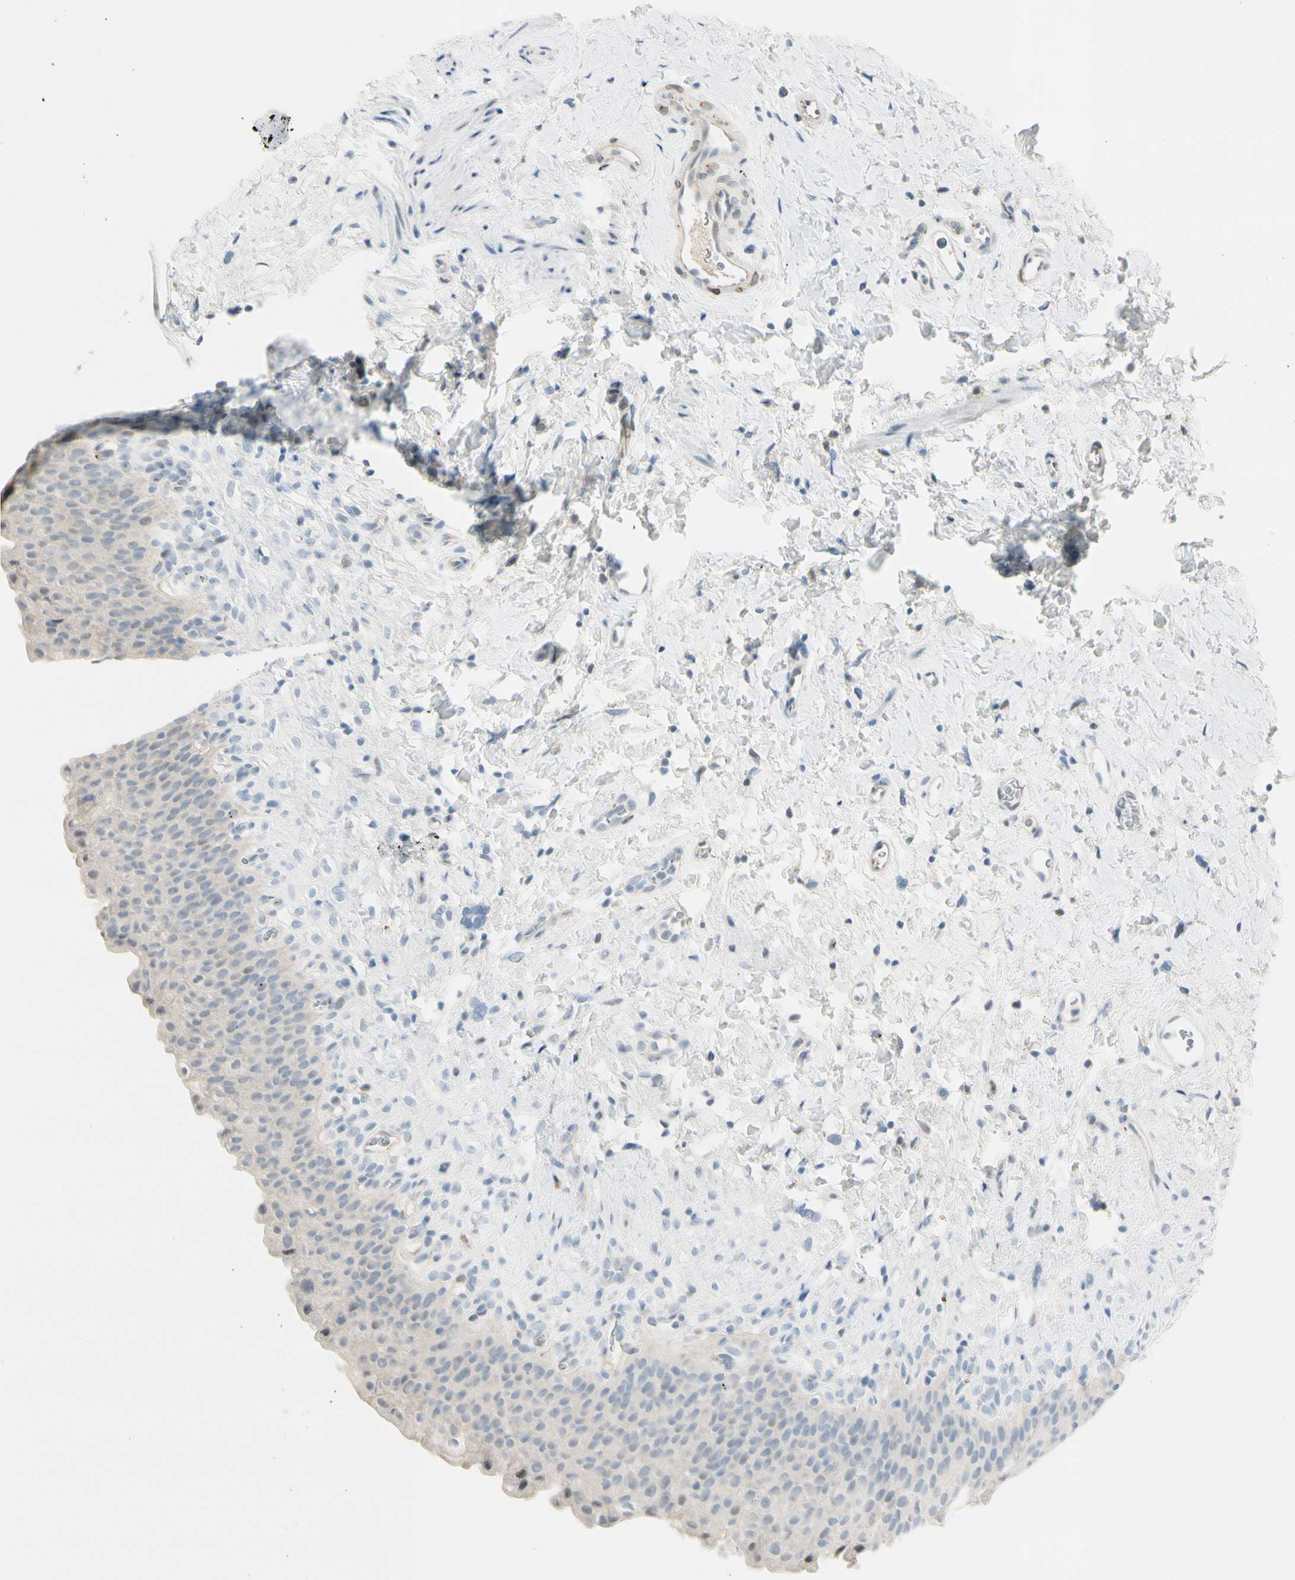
{"staining": {"intensity": "moderate", "quantity": "<25%", "location": "nuclear"}, "tissue": "urinary bladder", "cell_type": "Urothelial cells", "image_type": "normal", "snomed": [{"axis": "morphology", "description": "Normal tissue, NOS"}, {"axis": "topography", "description": "Urinary bladder"}], "caption": "A histopathology image showing moderate nuclear expression in approximately <25% of urothelial cells in benign urinary bladder, as visualized by brown immunohistochemical staining.", "gene": "B4GALNT1", "patient": {"sex": "female", "age": 79}}